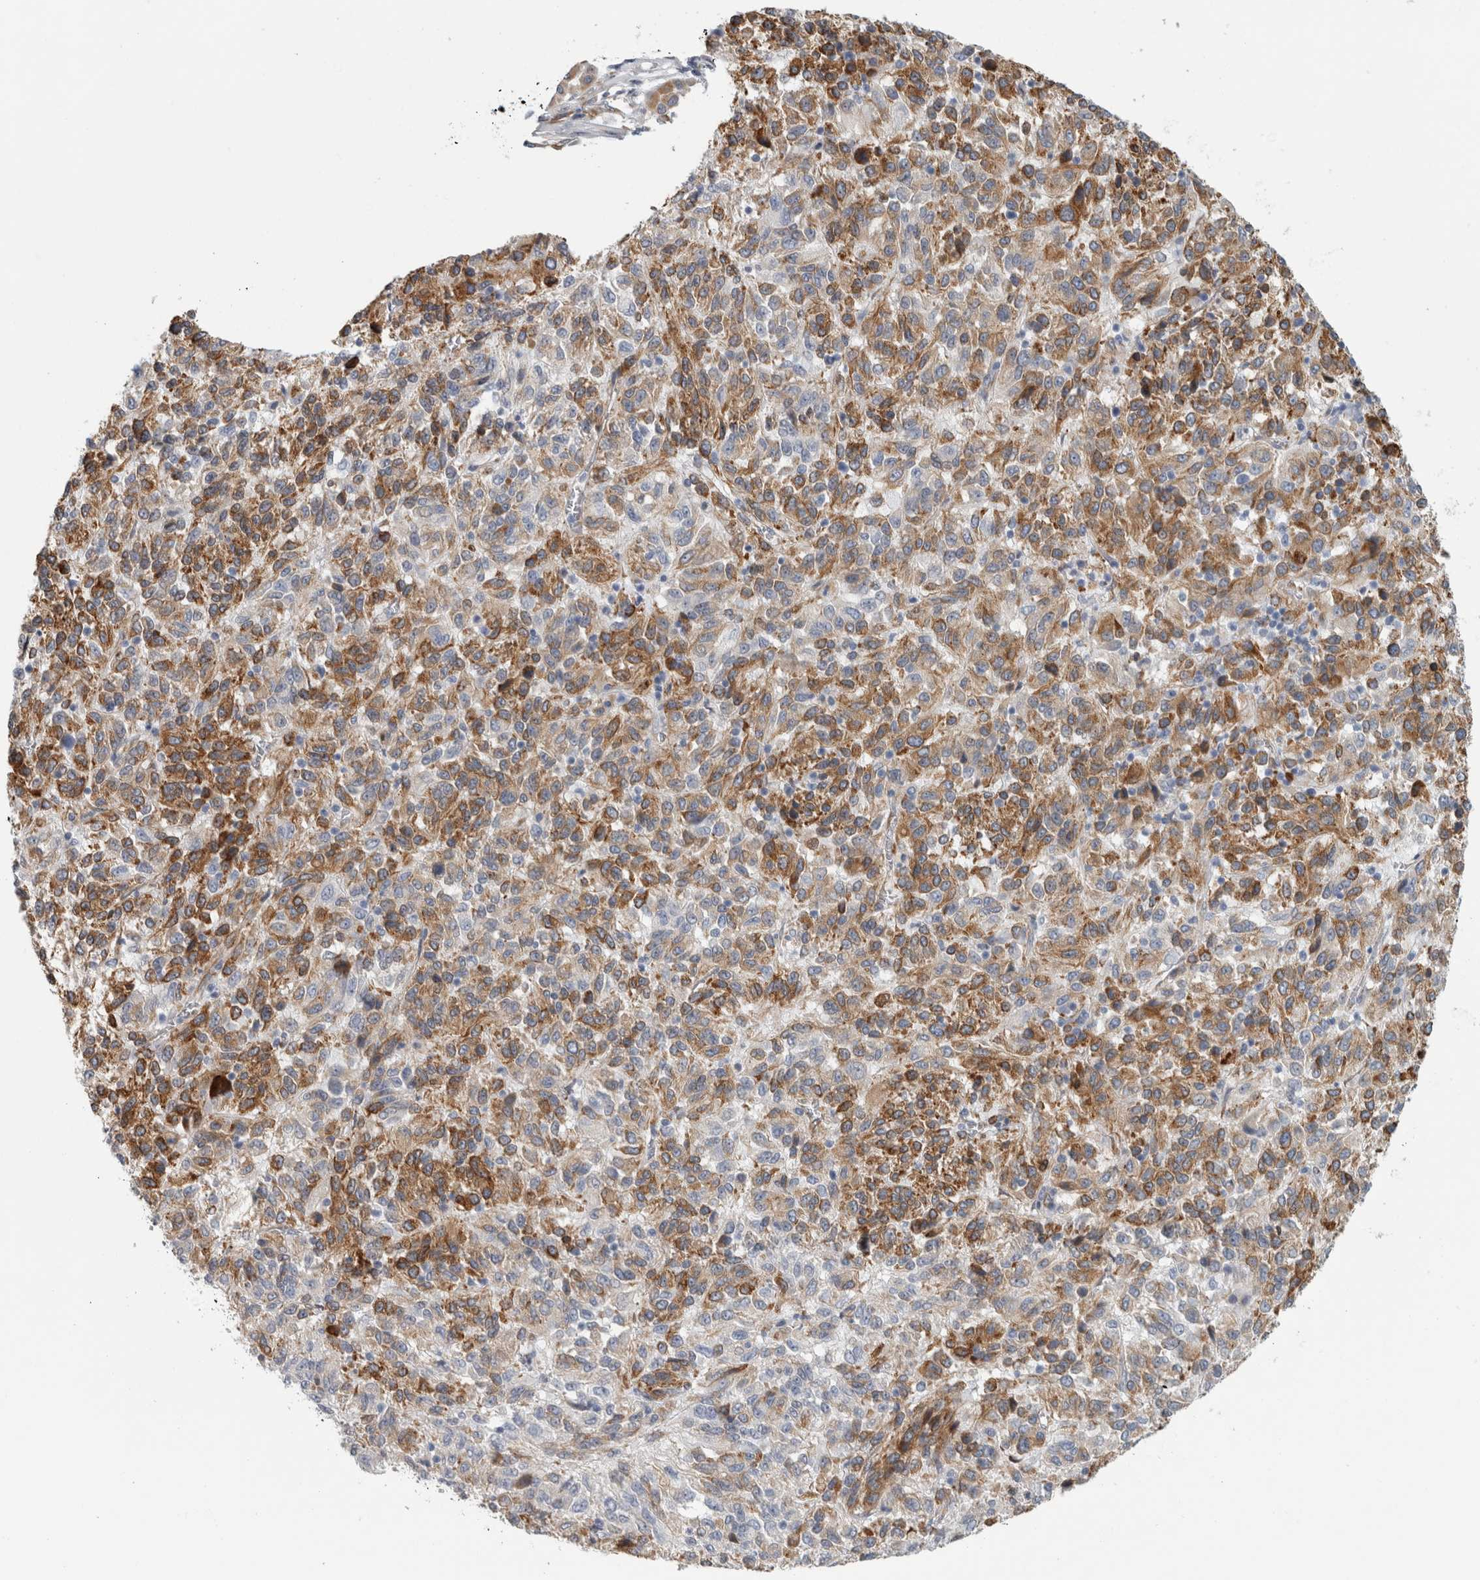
{"staining": {"intensity": "moderate", "quantity": ">75%", "location": "cytoplasmic/membranous"}, "tissue": "melanoma", "cell_type": "Tumor cells", "image_type": "cancer", "snomed": [{"axis": "morphology", "description": "Malignant melanoma, Metastatic site"}, {"axis": "topography", "description": "Lung"}], "caption": "A high-resolution image shows immunohistochemistry (IHC) staining of melanoma, which shows moderate cytoplasmic/membranous positivity in approximately >75% of tumor cells. The staining was performed using DAB (3,3'-diaminobenzidine), with brown indicating positive protein expression. Nuclei are stained blue with hematoxylin.", "gene": "B3GNT3", "patient": {"sex": "male", "age": 64}}